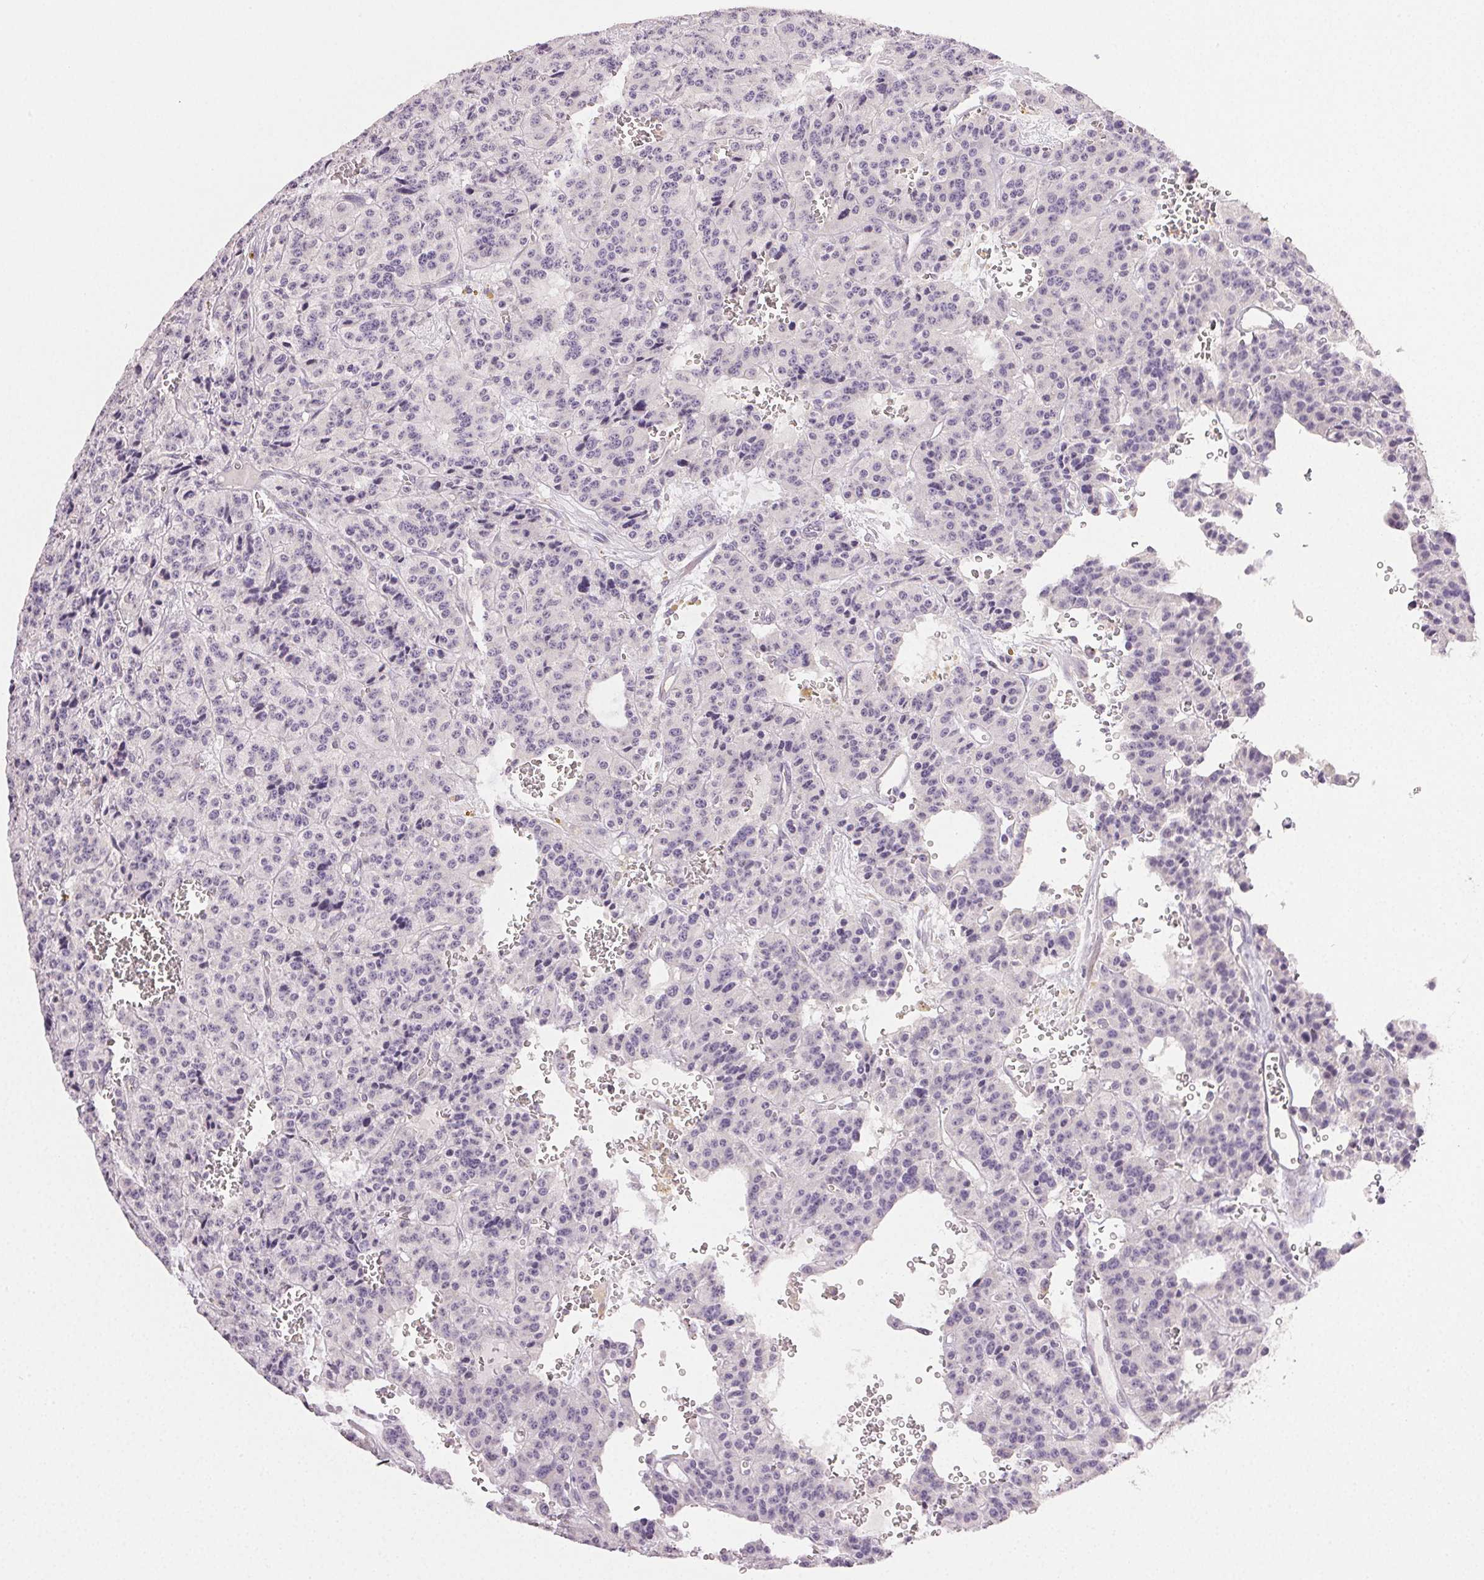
{"staining": {"intensity": "negative", "quantity": "none", "location": "none"}, "tissue": "carcinoid", "cell_type": "Tumor cells", "image_type": "cancer", "snomed": [{"axis": "morphology", "description": "Carcinoid, malignant, NOS"}, {"axis": "topography", "description": "Lung"}], "caption": "High power microscopy image of an immunohistochemistry (IHC) histopathology image of carcinoid, revealing no significant staining in tumor cells.", "gene": "PLCB1", "patient": {"sex": "female", "age": 71}}